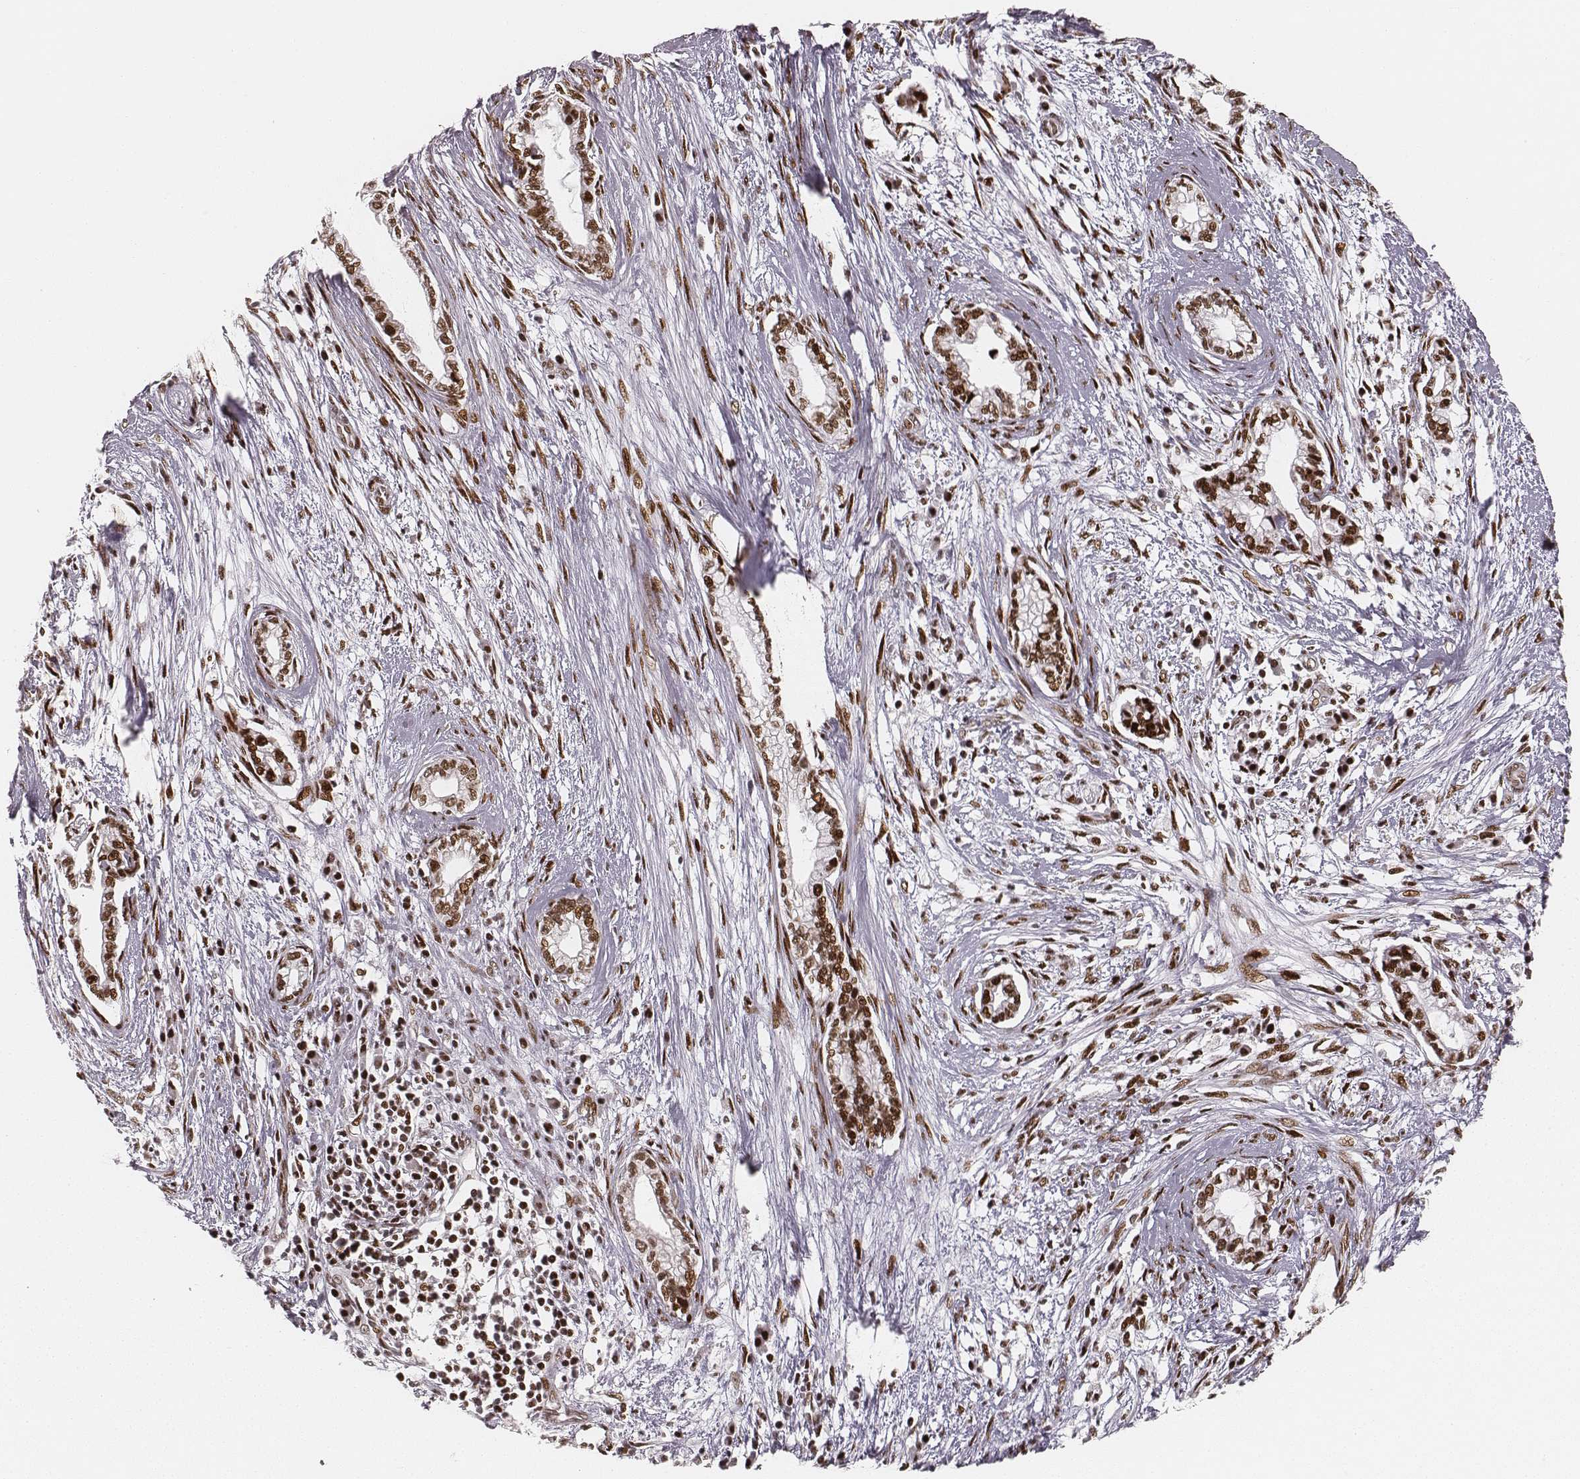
{"staining": {"intensity": "strong", "quantity": ">75%", "location": "nuclear"}, "tissue": "cervical cancer", "cell_type": "Tumor cells", "image_type": "cancer", "snomed": [{"axis": "morphology", "description": "Adenocarcinoma, NOS"}, {"axis": "topography", "description": "Cervix"}], "caption": "Adenocarcinoma (cervical) stained with IHC reveals strong nuclear positivity in approximately >75% of tumor cells.", "gene": "HNRNPC", "patient": {"sex": "female", "age": 62}}